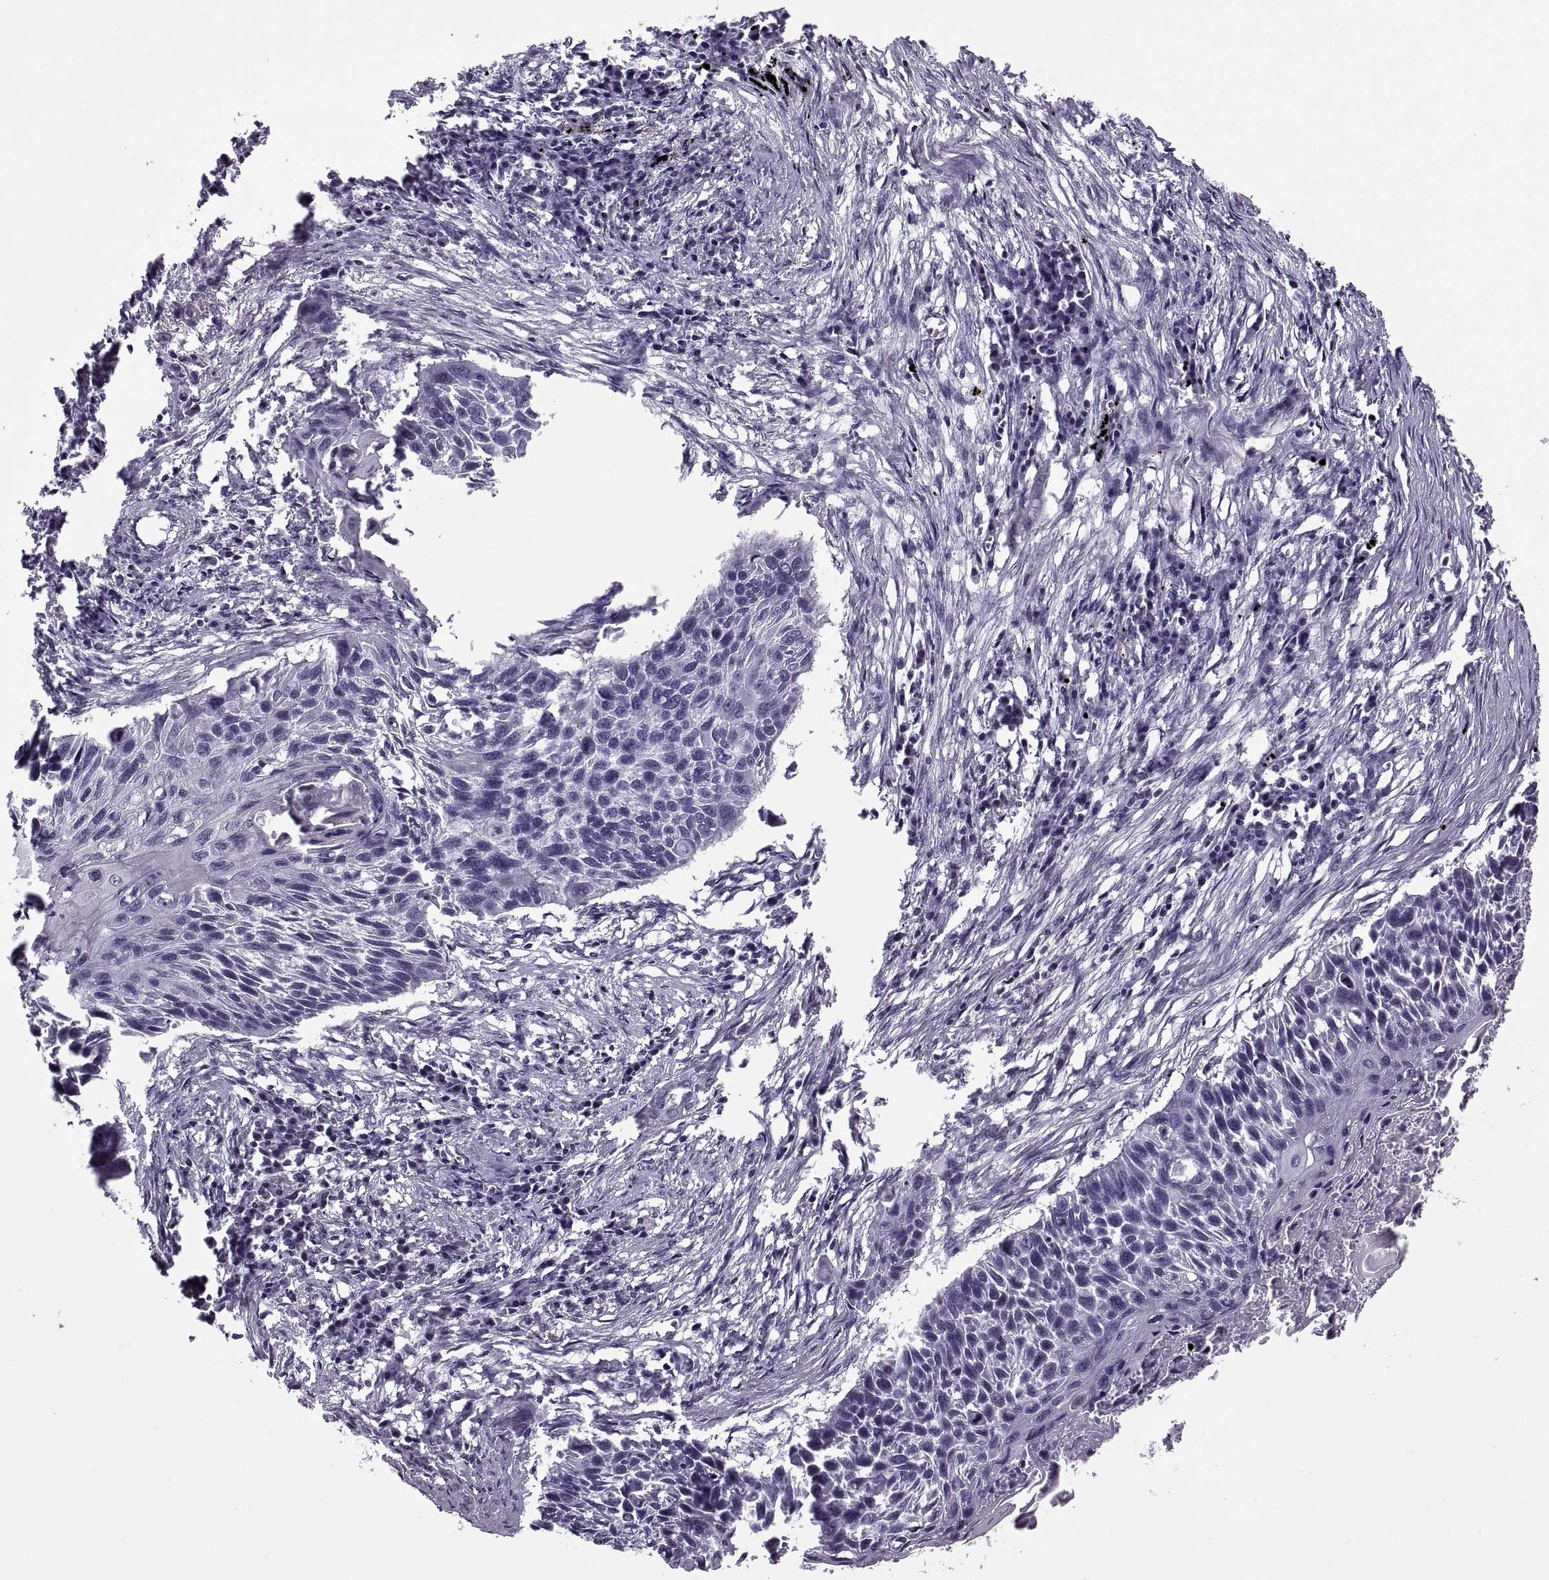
{"staining": {"intensity": "negative", "quantity": "none", "location": "none"}, "tissue": "lung cancer", "cell_type": "Tumor cells", "image_type": "cancer", "snomed": [{"axis": "morphology", "description": "Squamous cell carcinoma, NOS"}, {"axis": "topography", "description": "Lung"}], "caption": "Protein analysis of lung cancer reveals no significant expression in tumor cells. Nuclei are stained in blue.", "gene": "H1-8", "patient": {"sex": "male", "age": 78}}